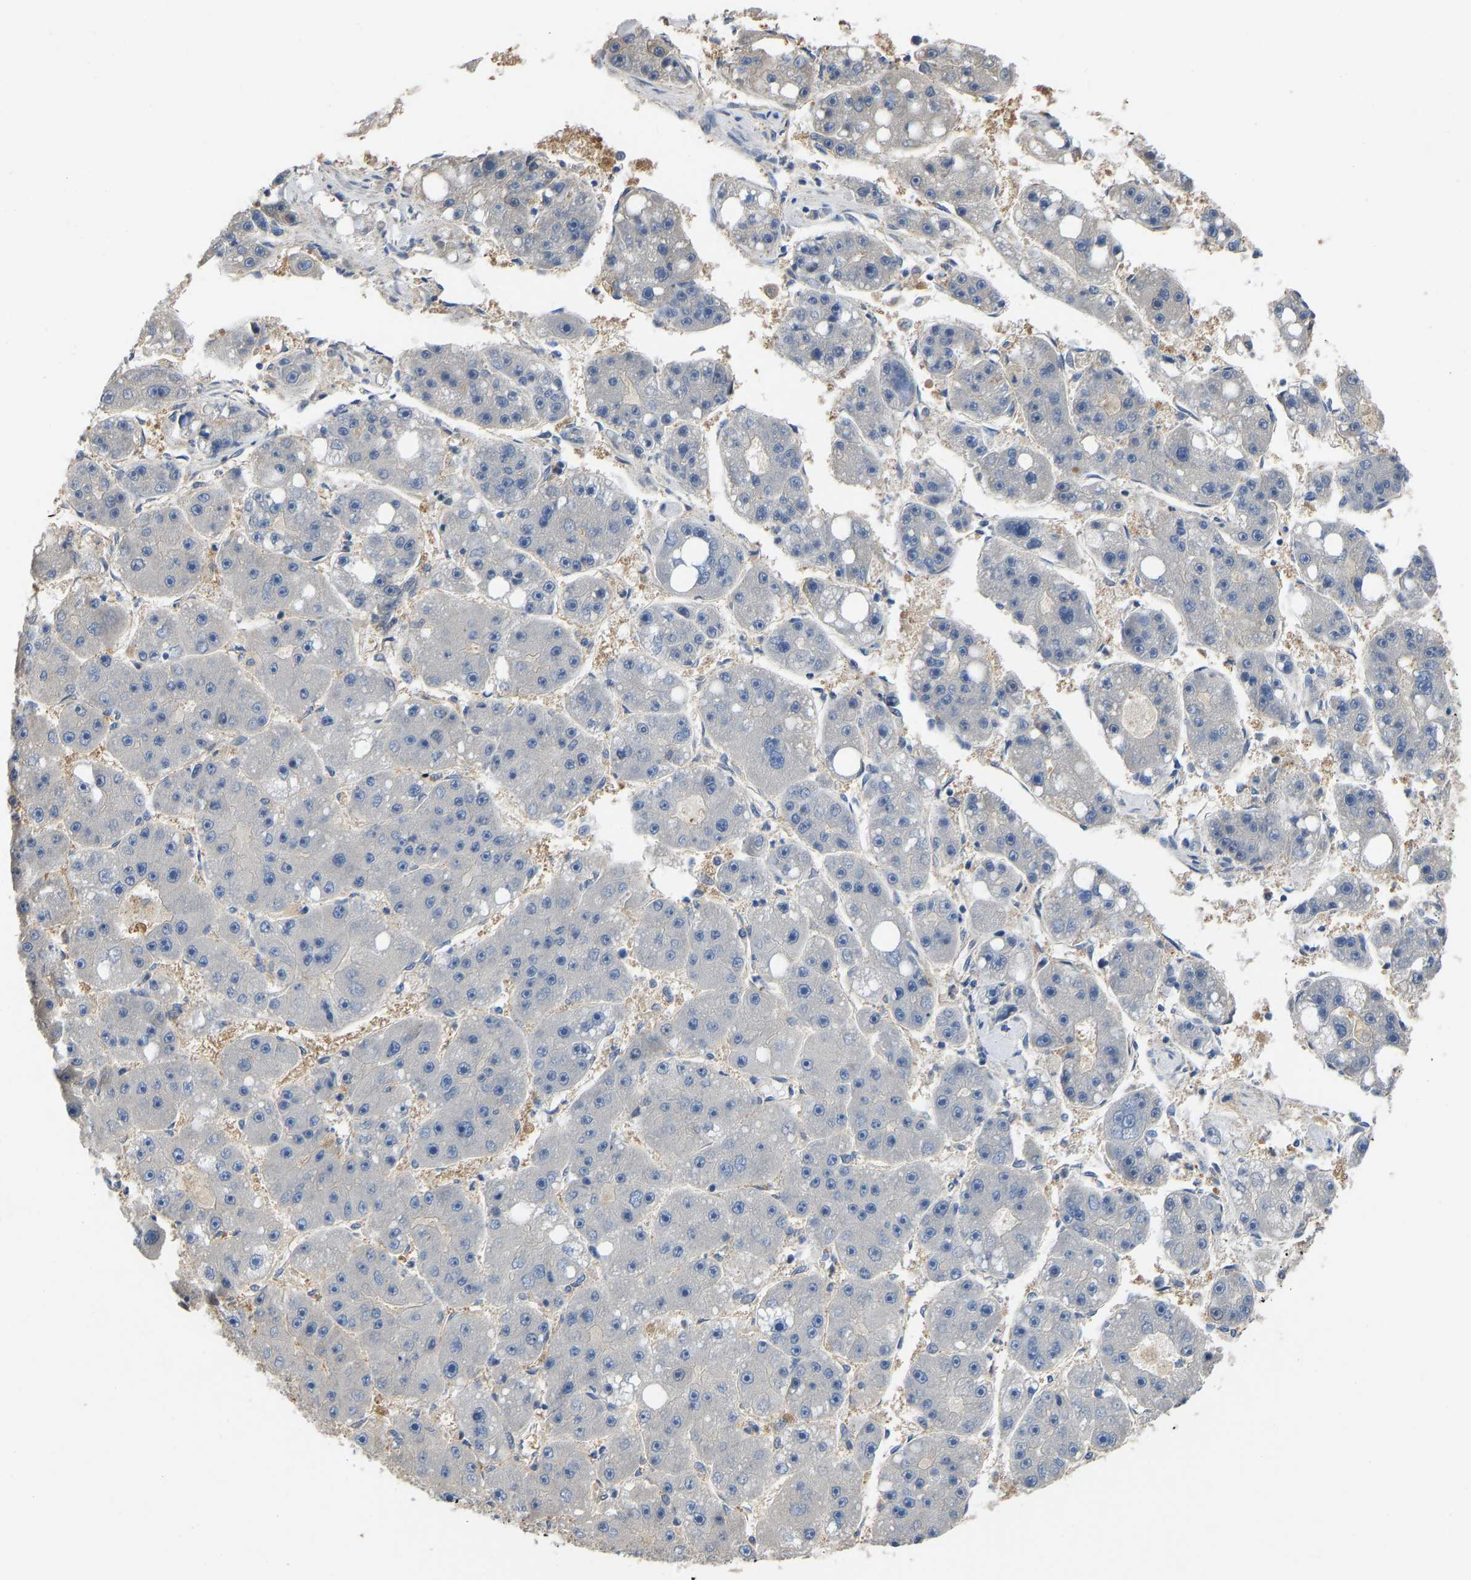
{"staining": {"intensity": "negative", "quantity": "none", "location": "none"}, "tissue": "liver cancer", "cell_type": "Tumor cells", "image_type": "cancer", "snomed": [{"axis": "morphology", "description": "Carcinoma, Hepatocellular, NOS"}, {"axis": "topography", "description": "Liver"}], "caption": "This is an immunohistochemistry (IHC) image of human liver cancer. There is no expression in tumor cells.", "gene": "ELMO2", "patient": {"sex": "female", "age": 61}}